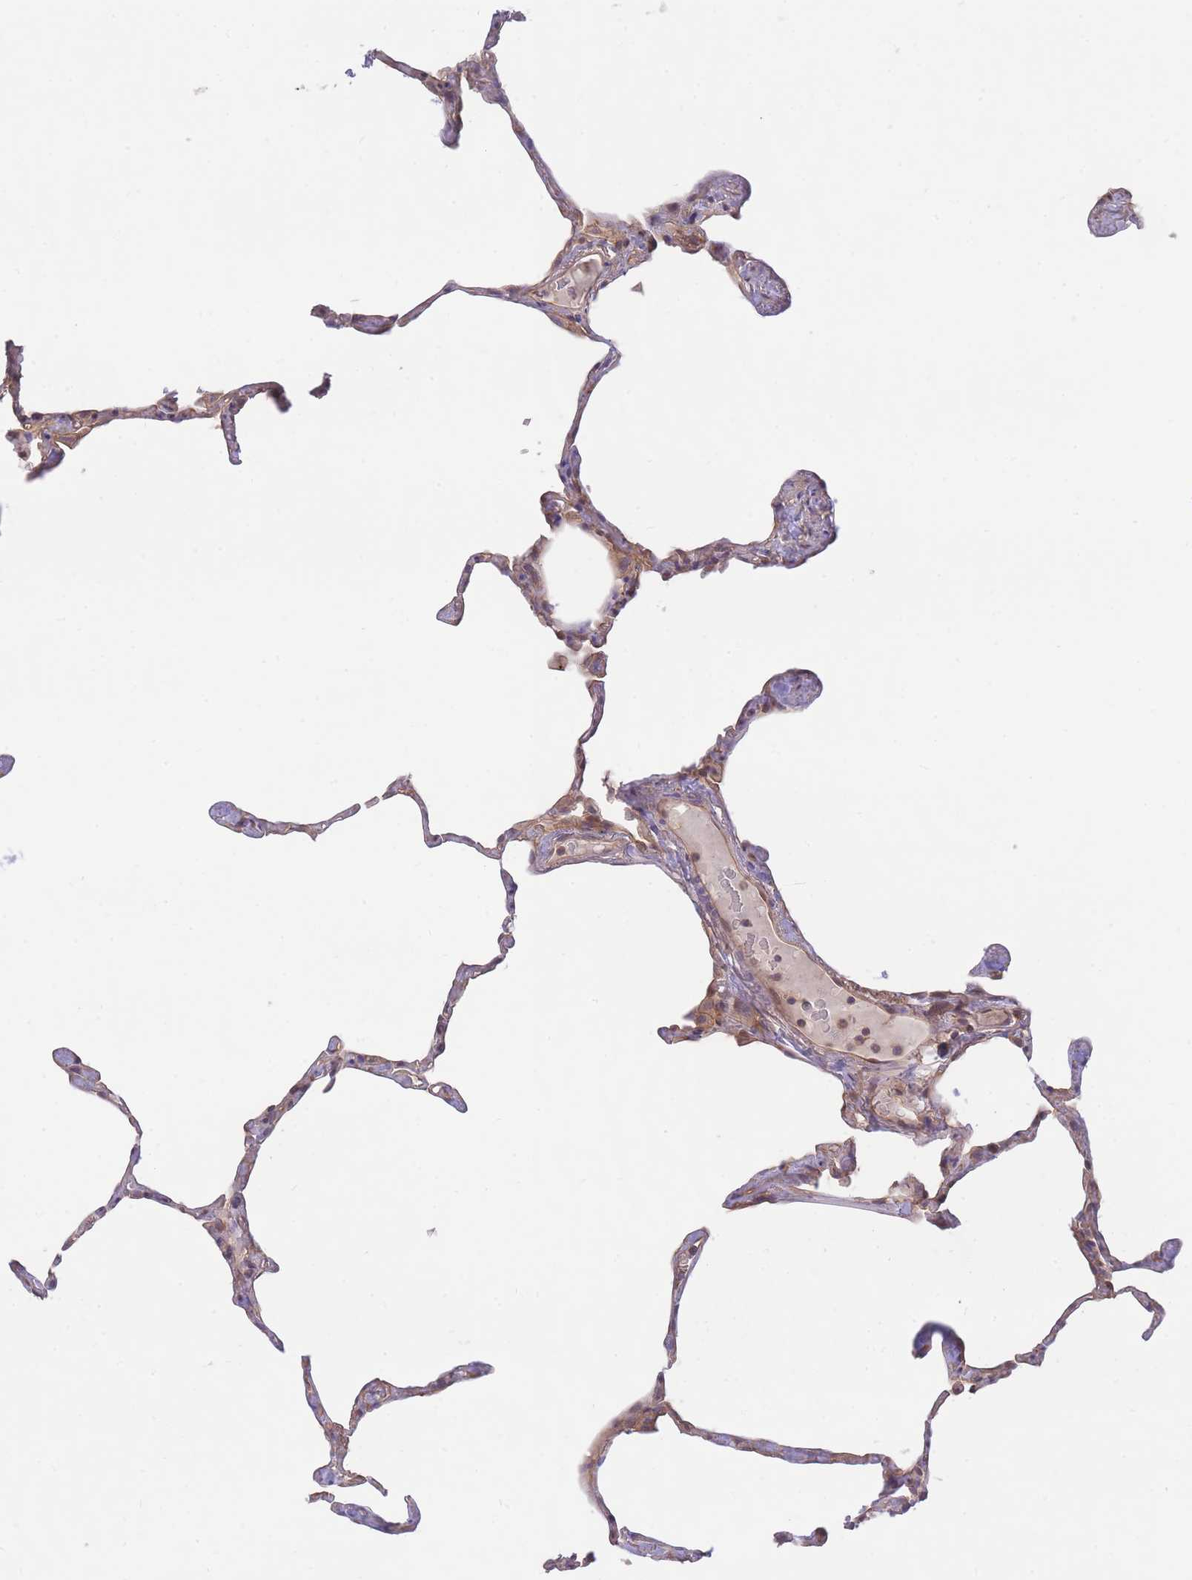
{"staining": {"intensity": "moderate", "quantity": "25%-75%", "location": "cytoplasmic/membranous"}, "tissue": "lung", "cell_type": "Alveolar cells", "image_type": "normal", "snomed": [{"axis": "morphology", "description": "Normal tissue, NOS"}, {"axis": "topography", "description": "Lung"}], "caption": "A micrograph showing moderate cytoplasmic/membranous expression in about 25%-75% of alveolar cells in normal lung, as visualized by brown immunohistochemical staining.", "gene": "PREP", "patient": {"sex": "male", "age": 65}}